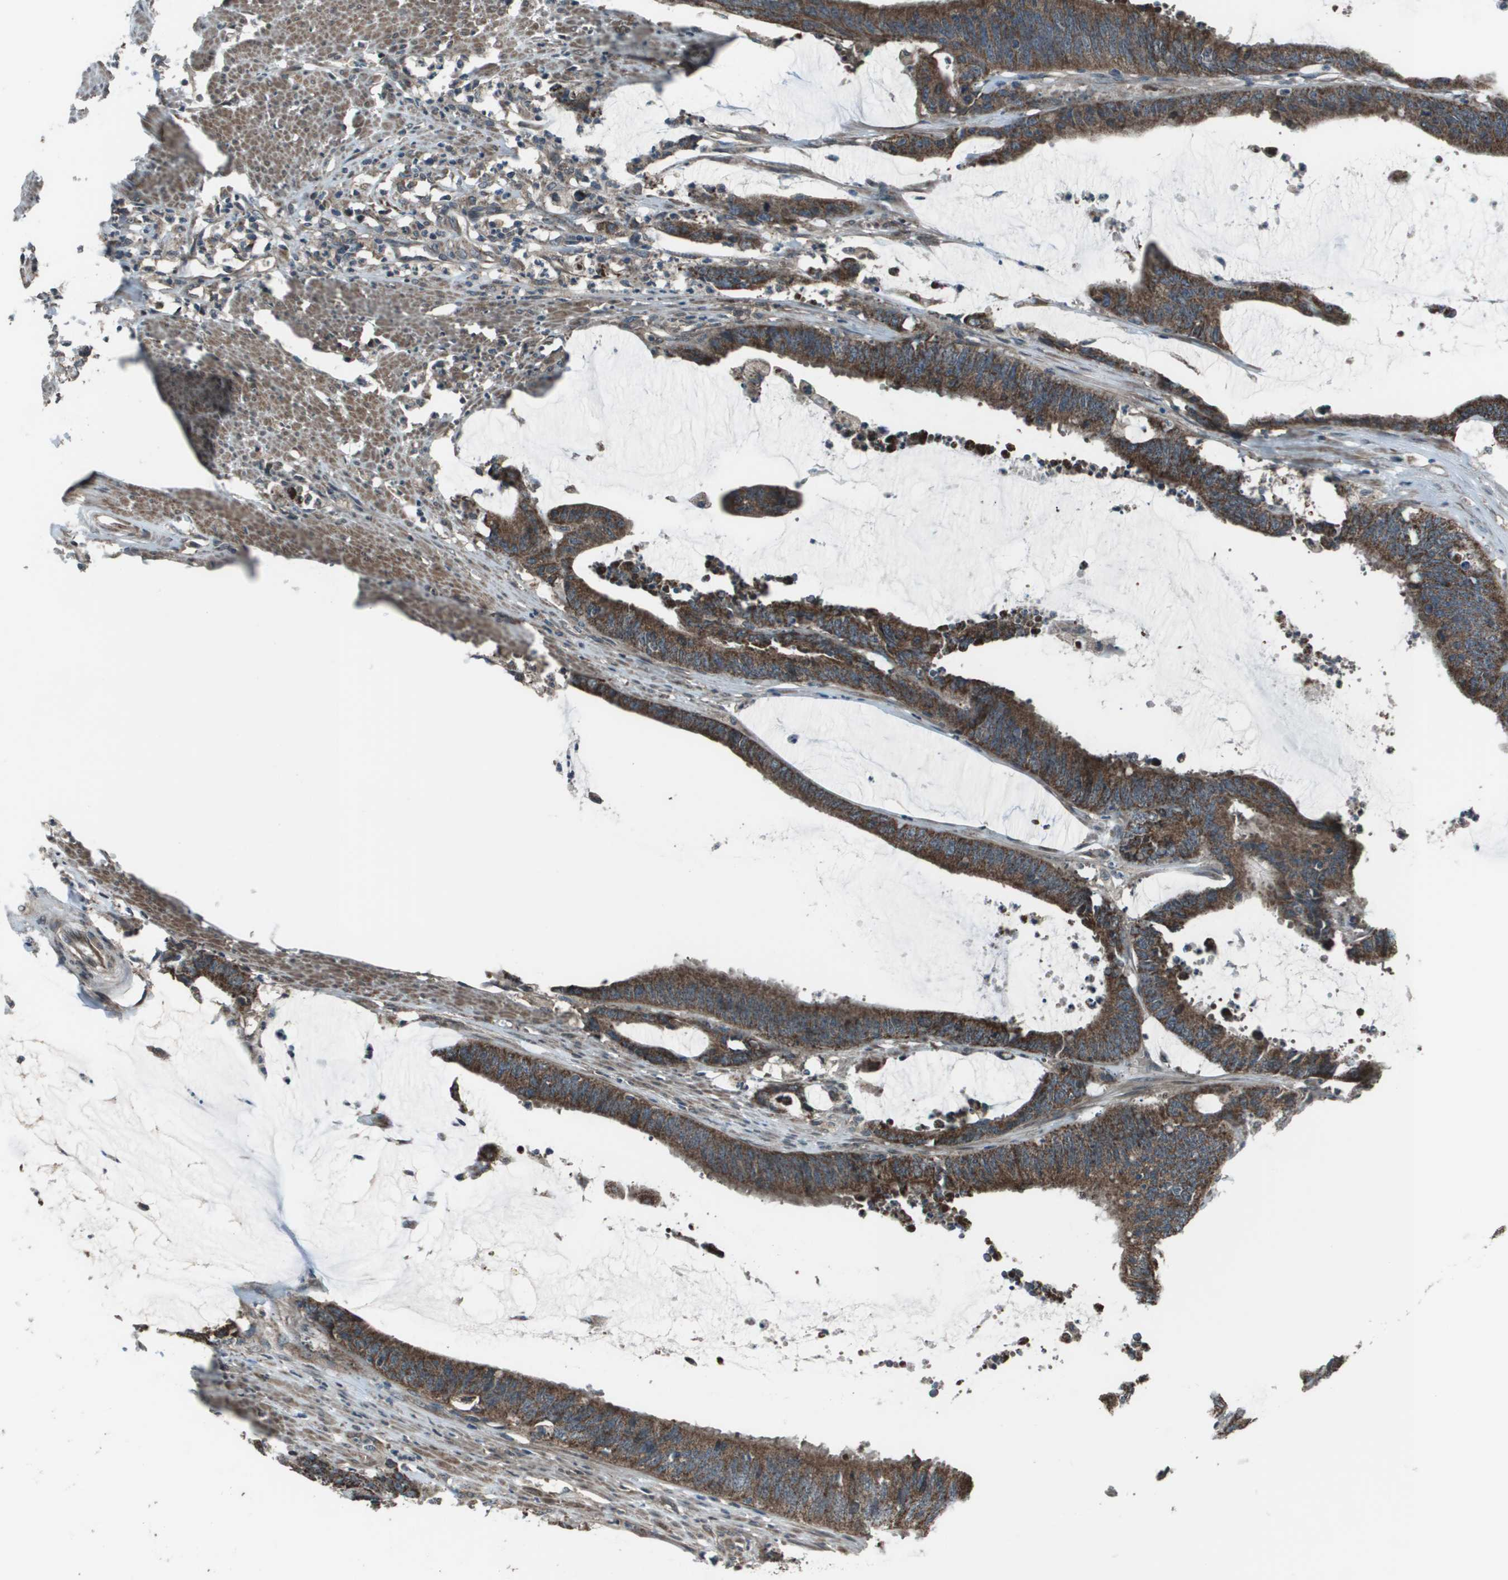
{"staining": {"intensity": "strong", "quantity": ">75%", "location": "cytoplasmic/membranous"}, "tissue": "colorectal cancer", "cell_type": "Tumor cells", "image_type": "cancer", "snomed": [{"axis": "morphology", "description": "Adenocarcinoma, NOS"}, {"axis": "topography", "description": "Rectum"}], "caption": "There is high levels of strong cytoplasmic/membranous expression in tumor cells of colorectal cancer, as demonstrated by immunohistochemical staining (brown color).", "gene": "PPFIA1", "patient": {"sex": "female", "age": 66}}